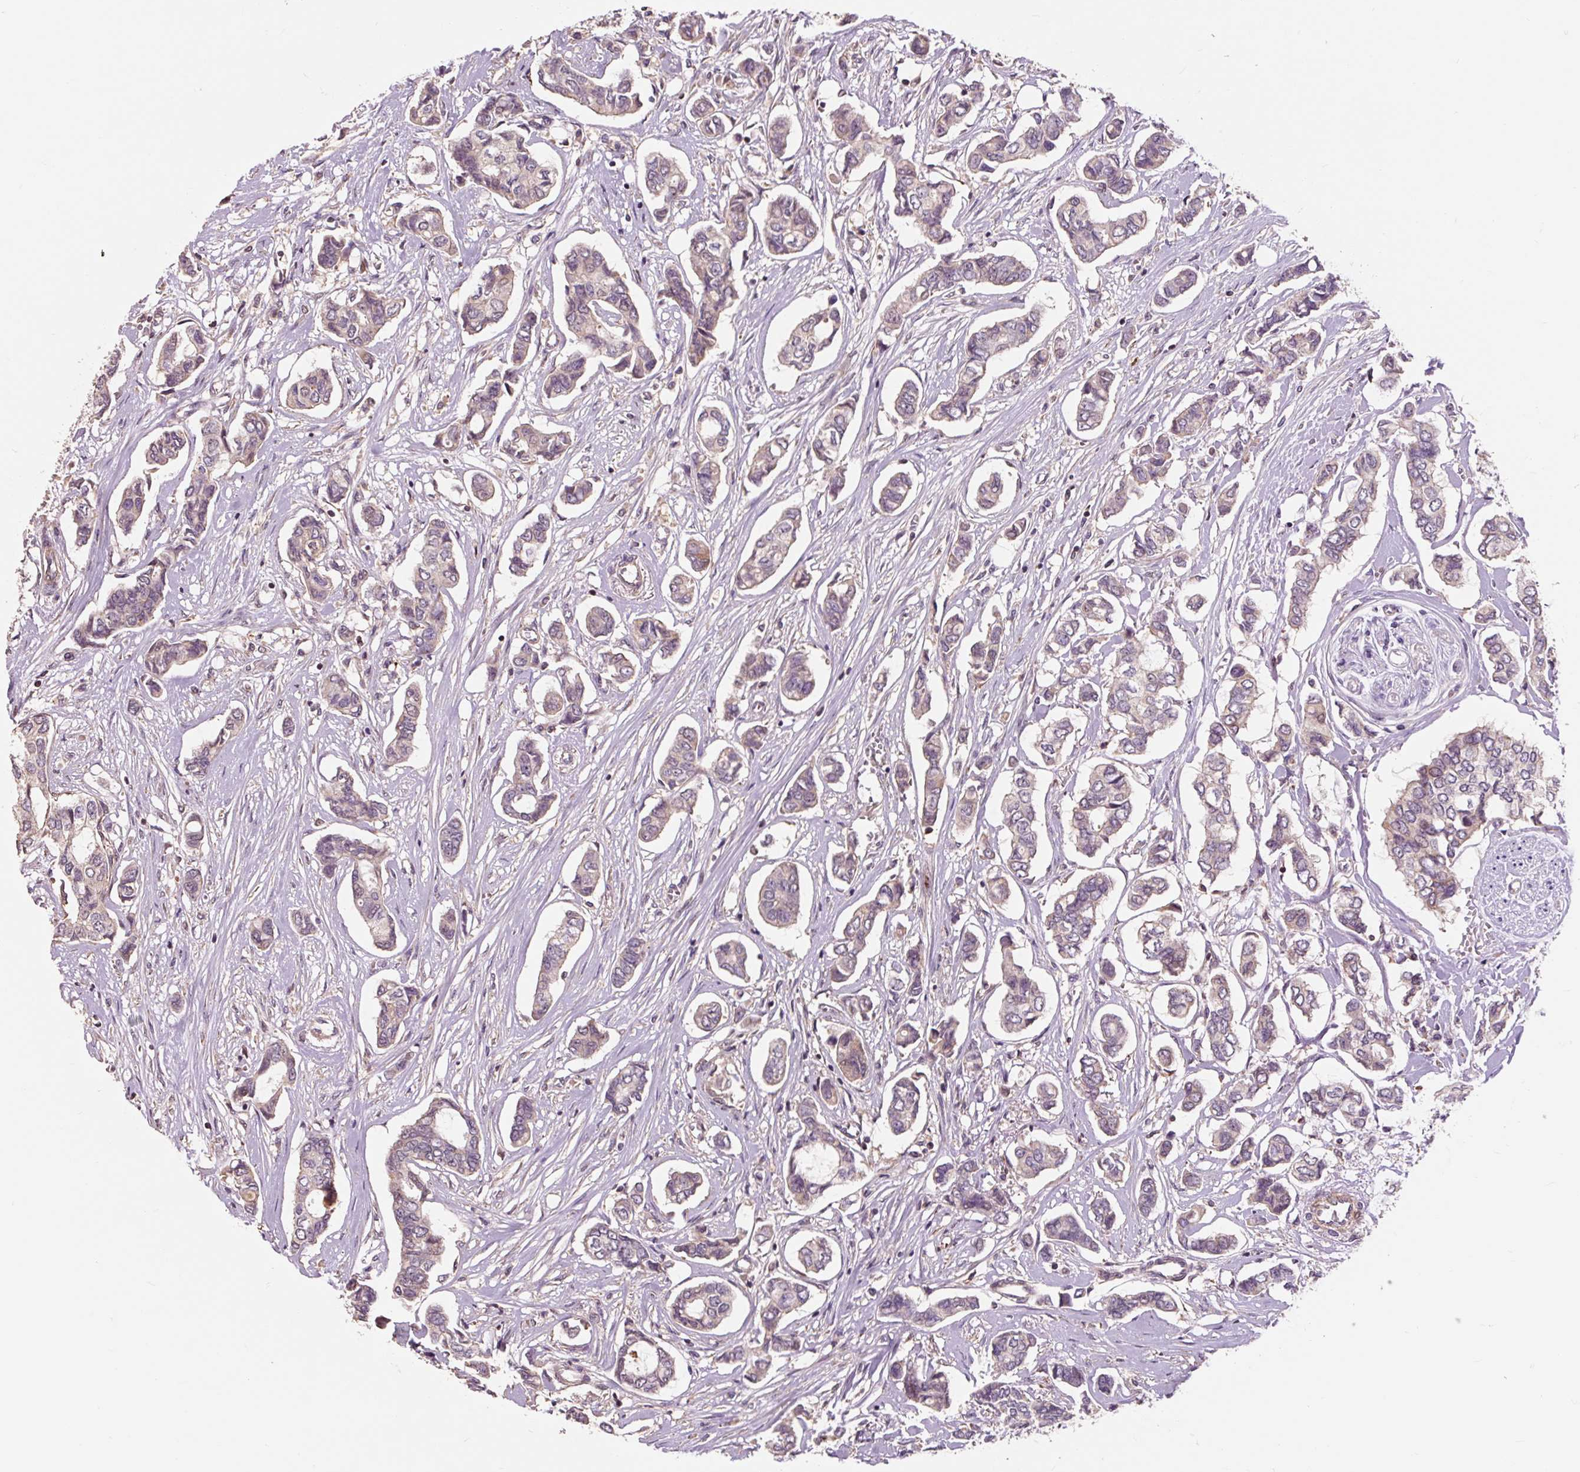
{"staining": {"intensity": "negative", "quantity": "none", "location": "none"}, "tissue": "breast cancer", "cell_type": "Tumor cells", "image_type": "cancer", "snomed": [{"axis": "morphology", "description": "Duct carcinoma"}, {"axis": "topography", "description": "Breast"}], "caption": "High magnification brightfield microscopy of breast infiltrating ductal carcinoma stained with DAB (brown) and counterstained with hematoxylin (blue): tumor cells show no significant staining.", "gene": "PRIMPOL", "patient": {"sex": "female", "age": 73}}